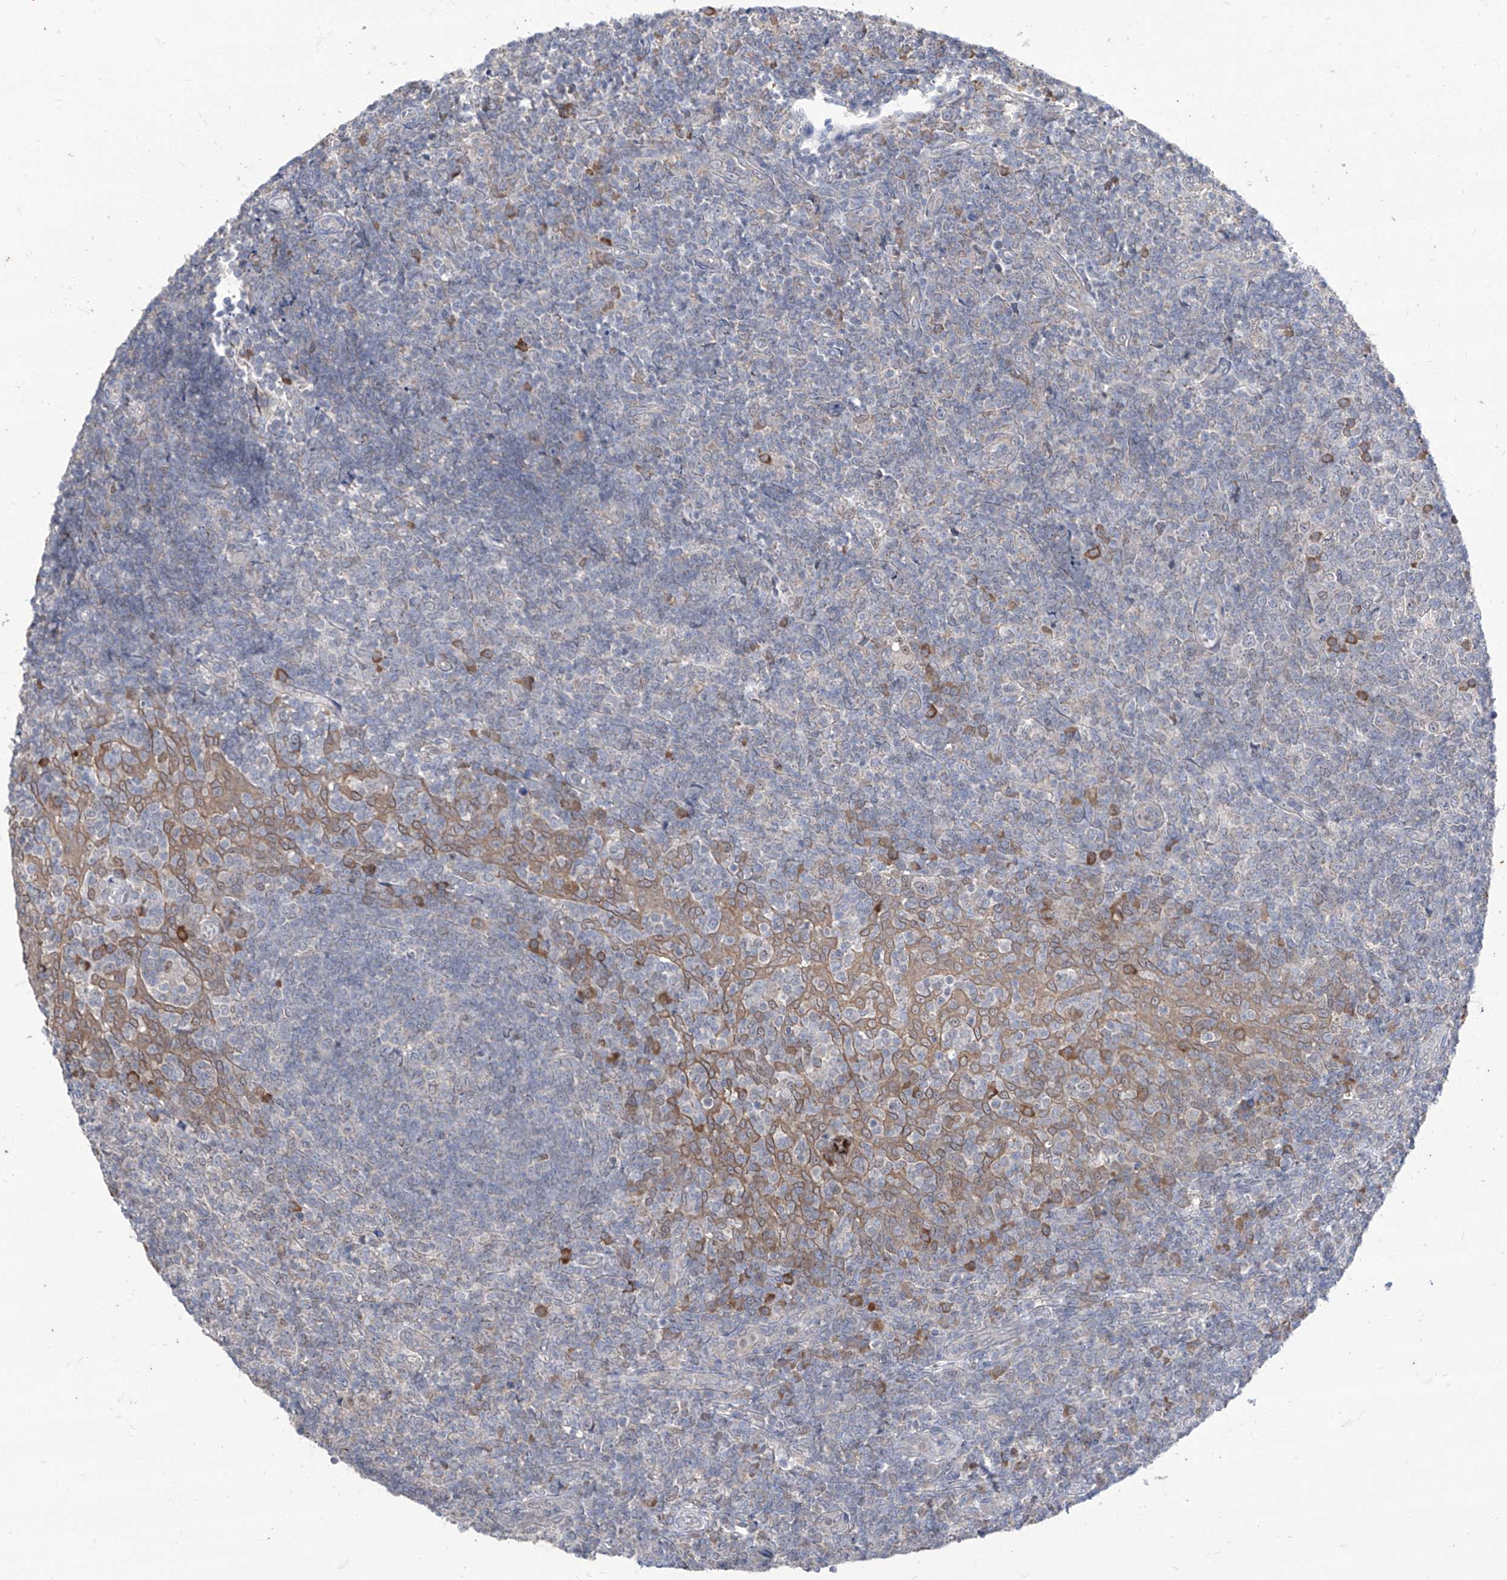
{"staining": {"intensity": "negative", "quantity": "none", "location": "none"}, "tissue": "tonsil", "cell_type": "Germinal center cells", "image_type": "normal", "snomed": [{"axis": "morphology", "description": "Normal tissue, NOS"}, {"axis": "topography", "description": "Tonsil"}], "caption": "Immunohistochemical staining of unremarkable human tonsil demonstrates no significant staining in germinal center cells.", "gene": "BROX", "patient": {"sex": "female", "age": 19}}